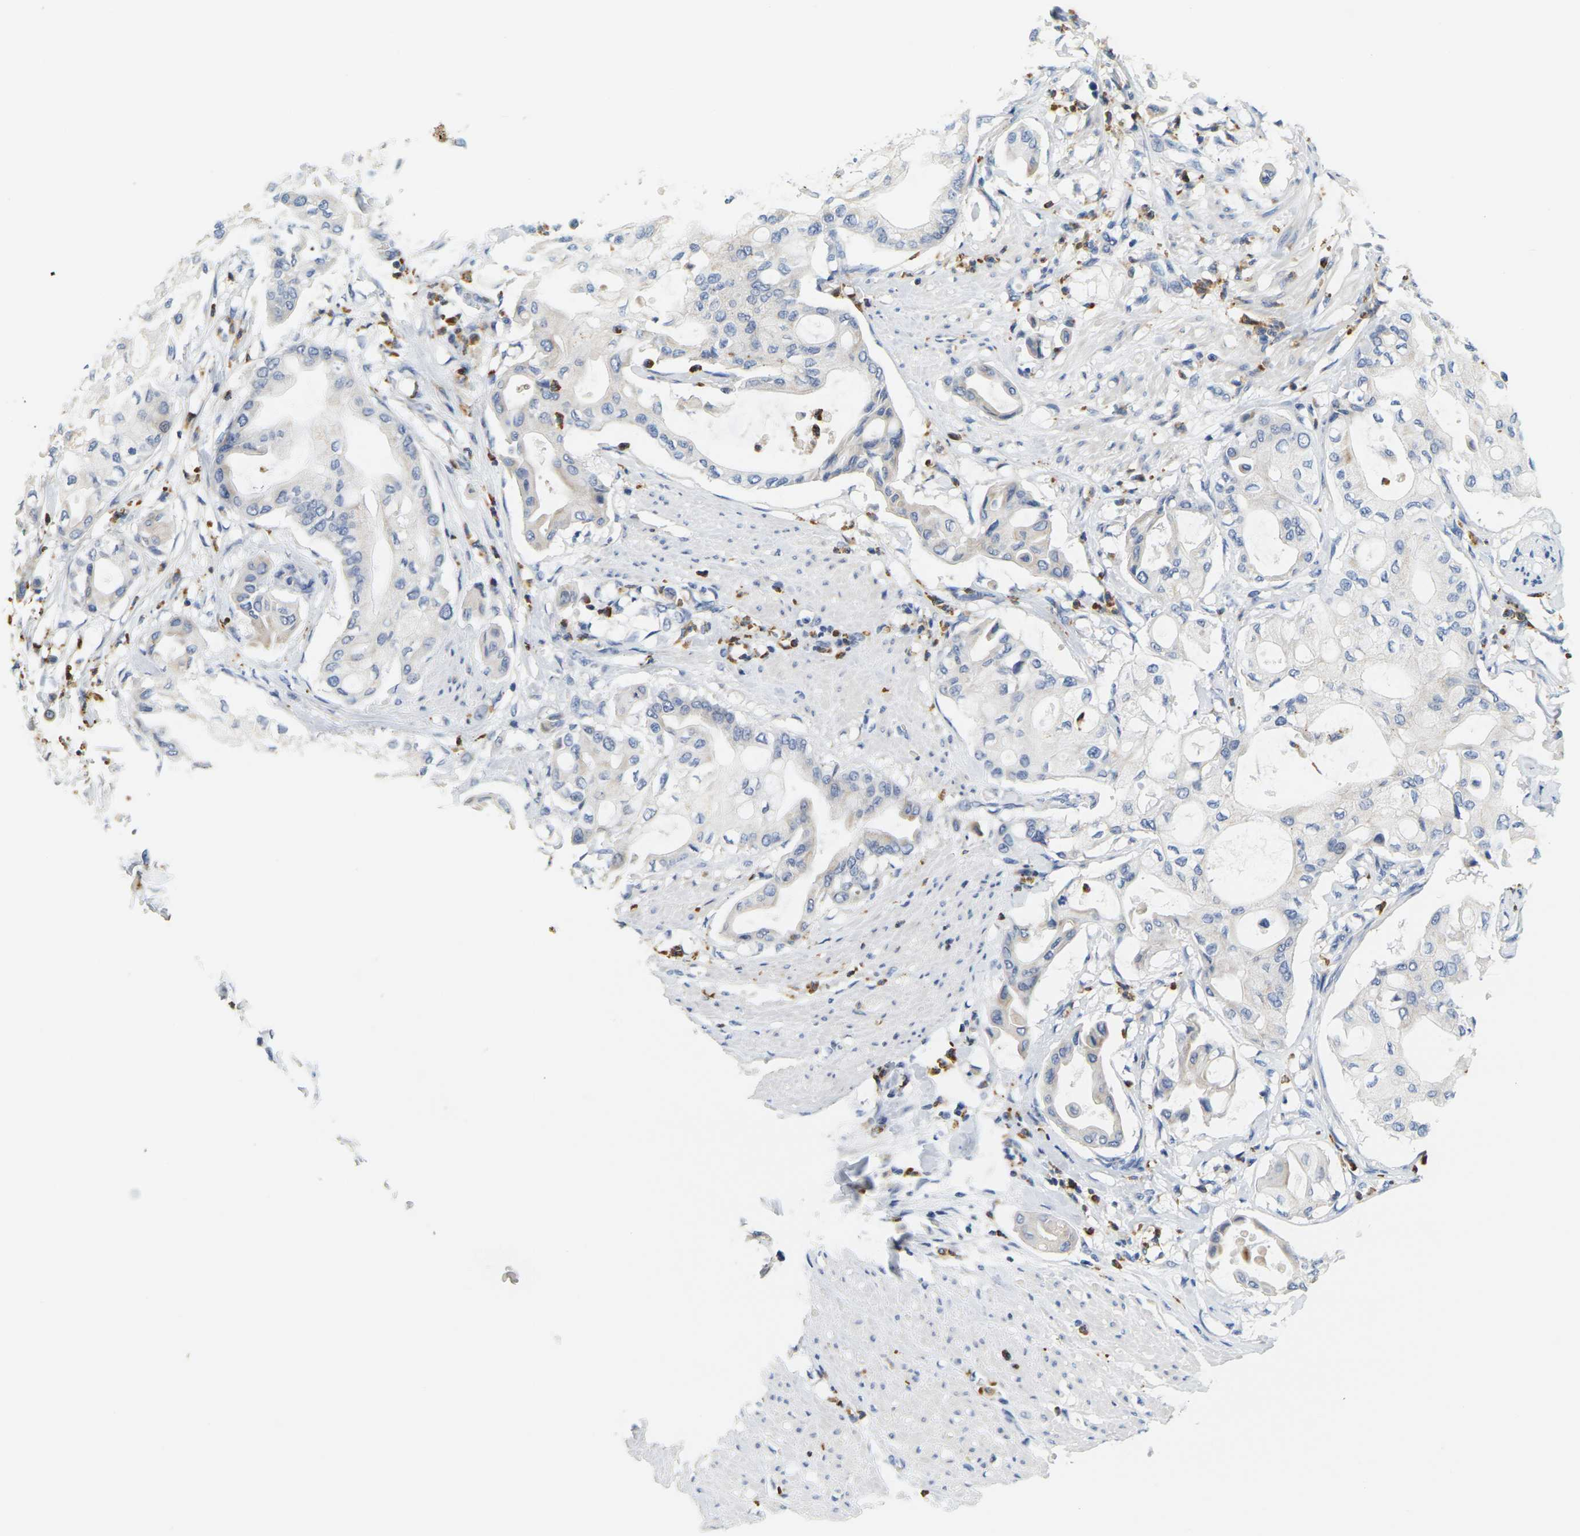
{"staining": {"intensity": "negative", "quantity": "none", "location": "none"}, "tissue": "pancreatic cancer", "cell_type": "Tumor cells", "image_type": "cancer", "snomed": [{"axis": "morphology", "description": "Adenocarcinoma, NOS"}, {"axis": "morphology", "description": "Adenocarcinoma, metastatic, NOS"}, {"axis": "topography", "description": "Lymph node"}, {"axis": "topography", "description": "Pancreas"}, {"axis": "topography", "description": "Duodenum"}], "caption": "Immunohistochemistry (IHC) photomicrograph of neoplastic tissue: human pancreatic metastatic adenocarcinoma stained with DAB exhibits no significant protein expression in tumor cells. (Immunohistochemistry (IHC), brightfield microscopy, high magnification).", "gene": "KLK5", "patient": {"sex": "female", "age": 64}}